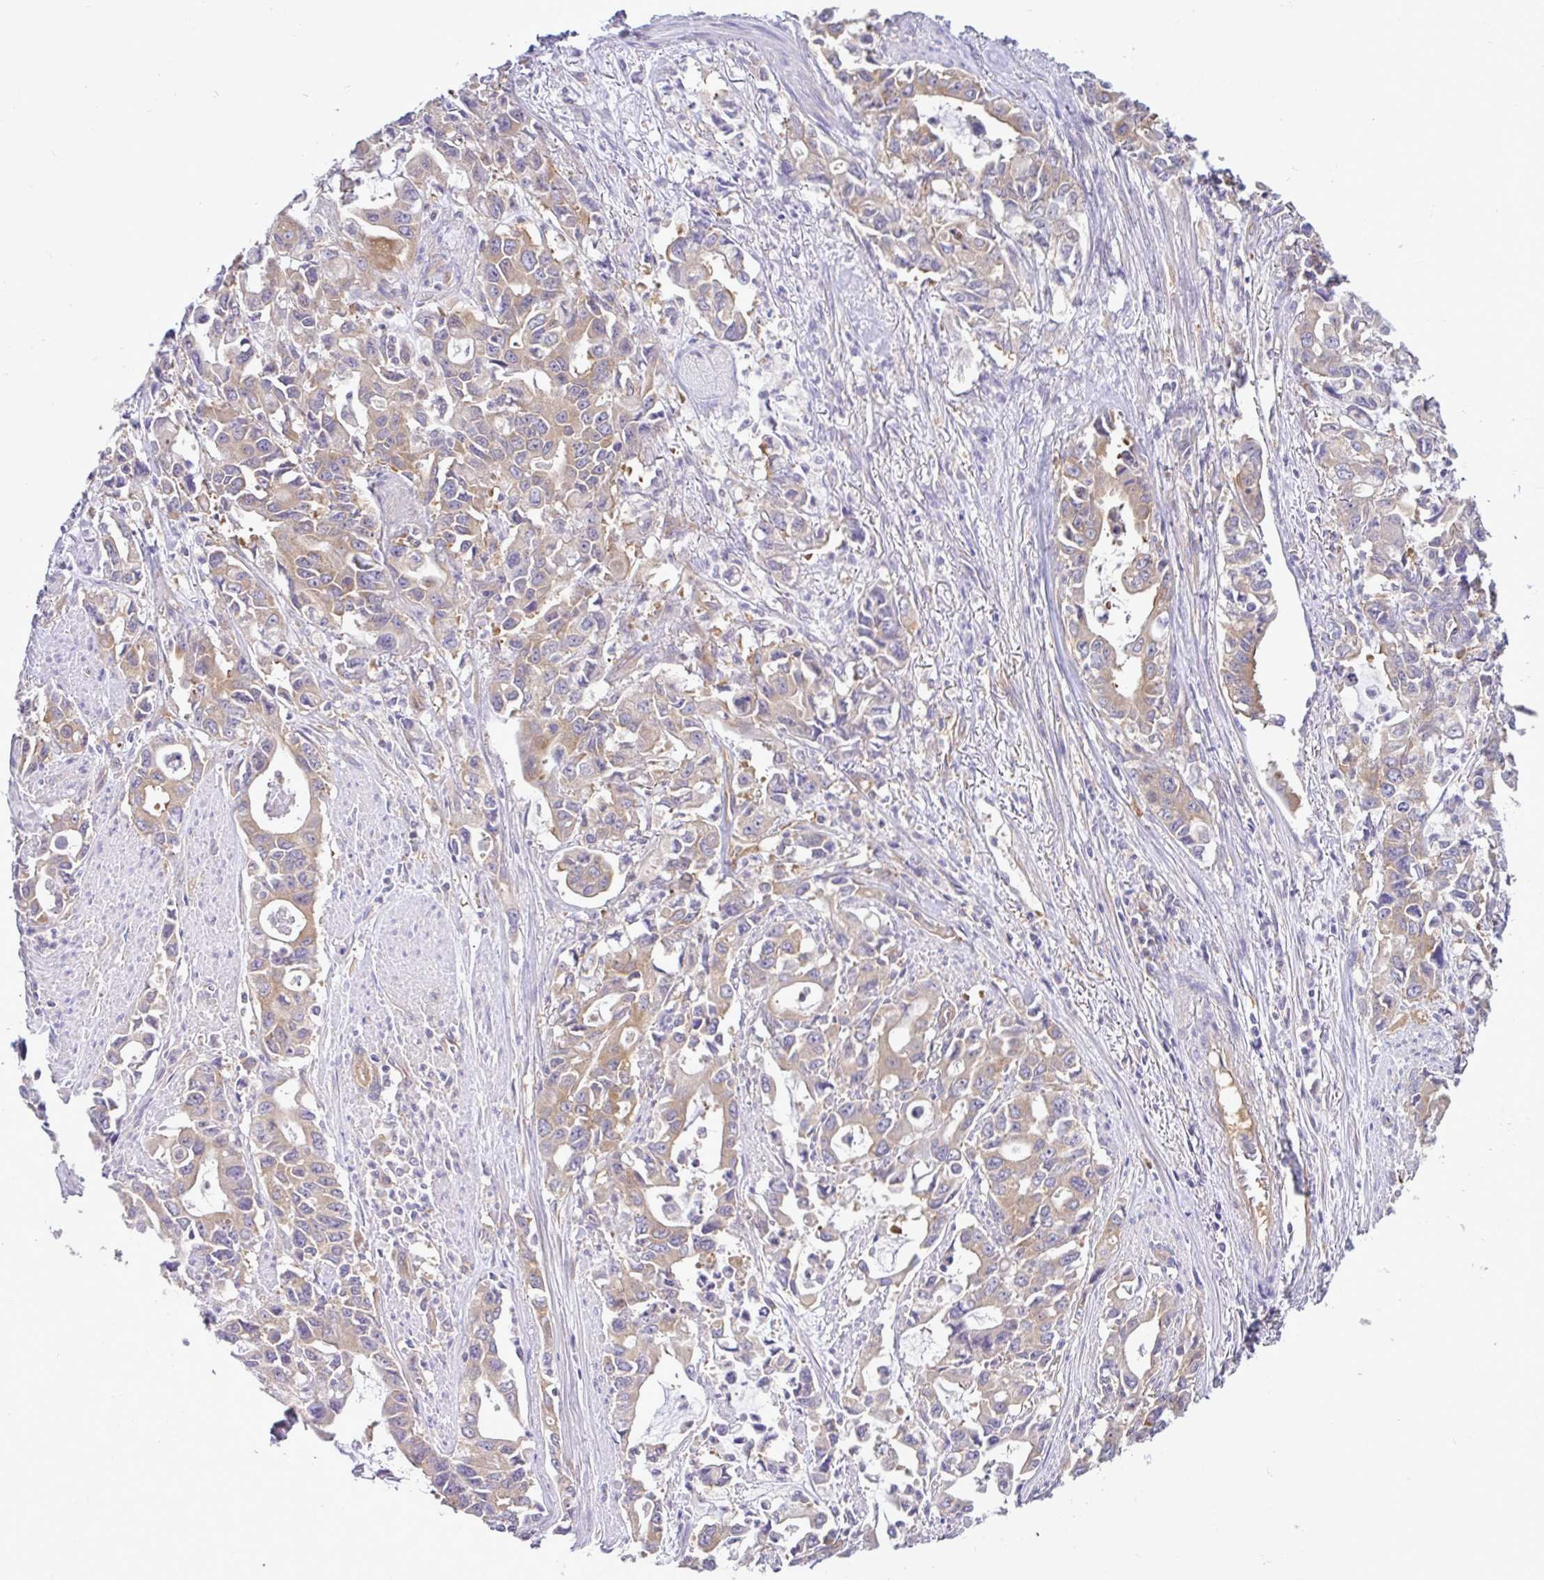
{"staining": {"intensity": "moderate", "quantity": ">75%", "location": "cytoplasmic/membranous"}, "tissue": "stomach cancer", "cell_type": "Tumor cells", "image_type": "cancer", "snomed": [{"axis": "morphology", "description": "Adenocarcinoma, NOS"}, {"axis": "topography", "description": "Stomach, upper"}], "caption": "Stomach cancer tissue shows moderate cytoplasmic/membranous staining in approximately >75% of tumor cells", "gene": "LARS1", "patient": {"sex": "male", "age": 85}}